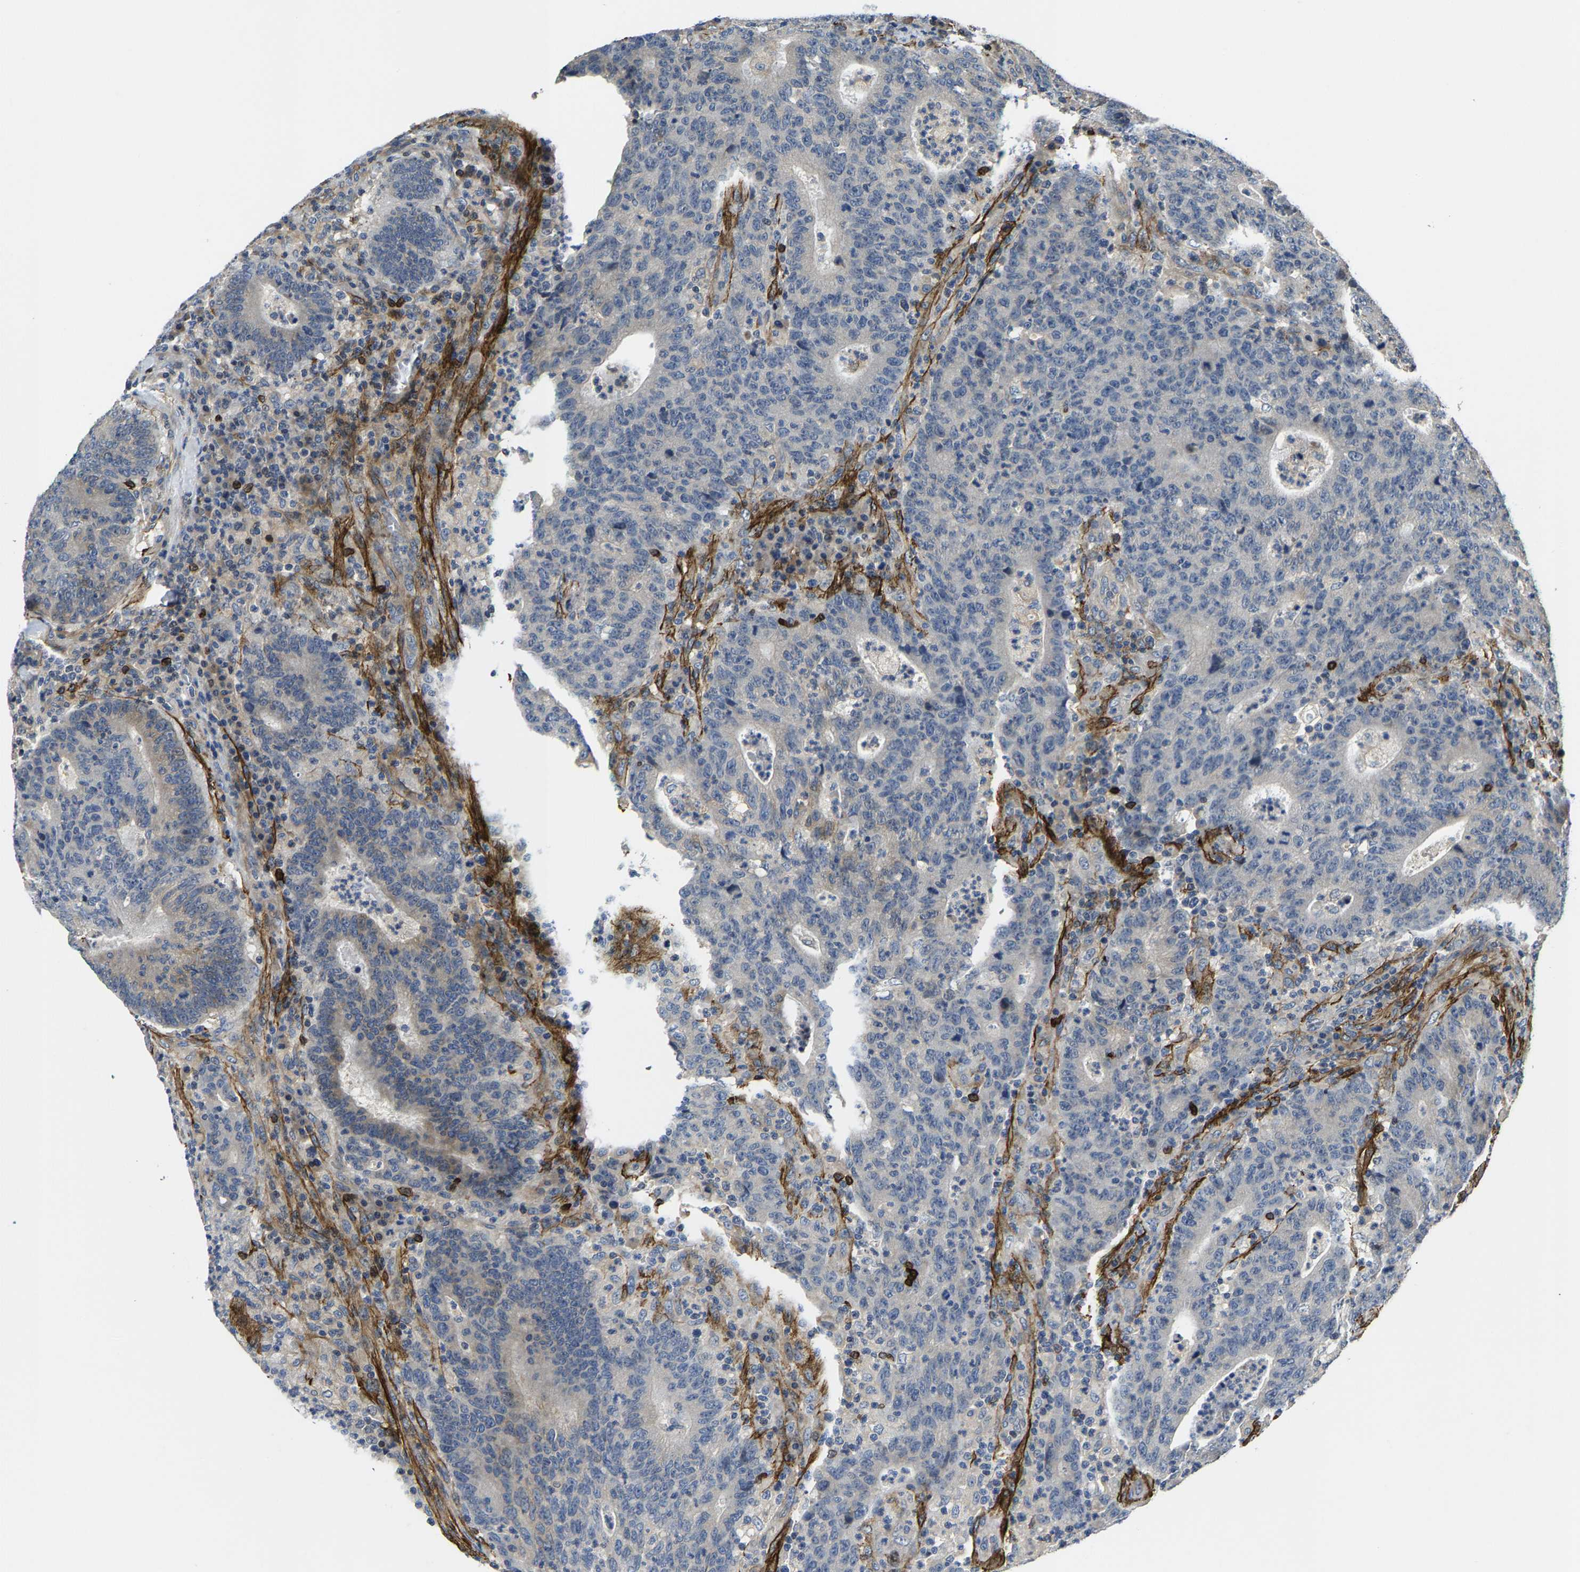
{"staining": {"intensity": "moderate", "quantity": "<25%", "location": "cytoplasmic/membranous"}, "tissue": "colorectal cancer", "cell_type": "Tumor cells", "image_type": "cancer", "snomed": [{"axis": "morphology", "description": "Adenocarcinoma, NOS"}, {"axis": "topography", "description": "Colon"}], "caption": "A high-resolution photomicrograph shows immunohistochemistry staining of adenocarcinoma (colorectal), which displays moderate cytoplasmic/membranous expression in about <25% of tumor cells. Using DAB (brown) and hematoxylin (blue) stains, captured at high magnification using brightfield microscopy.", "gene": "AGBL3", "patient": {"sex": "female", "age": 75}}